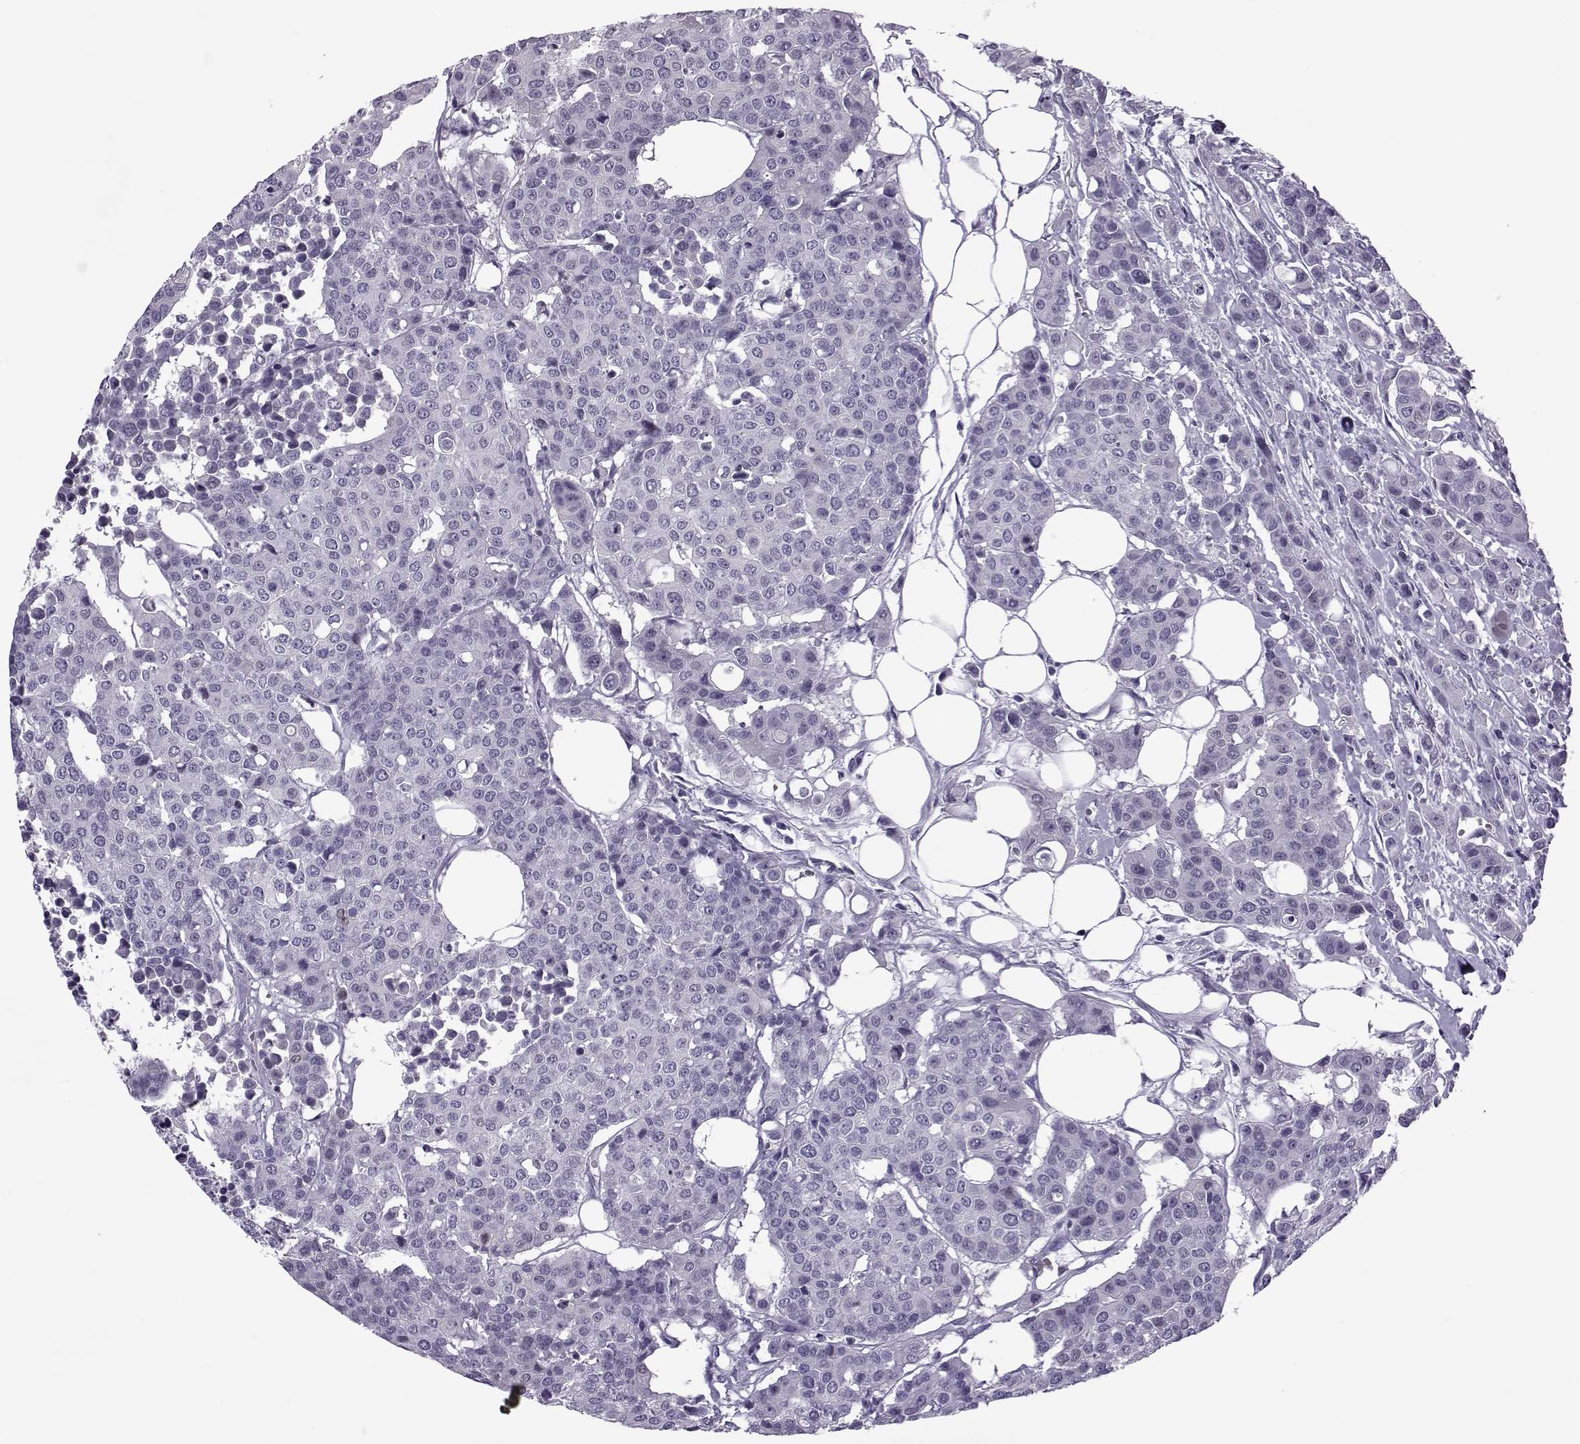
{"staining": {"intensity": "negative", "quantity": "none", "location": "none"}, "tissue": "carcinoid", "cell_type": "Tumor cells", "image_type": "cancer", "snomed": [{"axis": "morphology", "description": "Carcinoid, malignant, NOS"}, {"axis": "topography", "description": "Colon"}], "caption": "An immunohistochemistry image of carcinoid is shown. There is no staining in tumor cells of carcinoid.", "gene": "OIP5", "patient": {"sex": "male", "age": 81}}